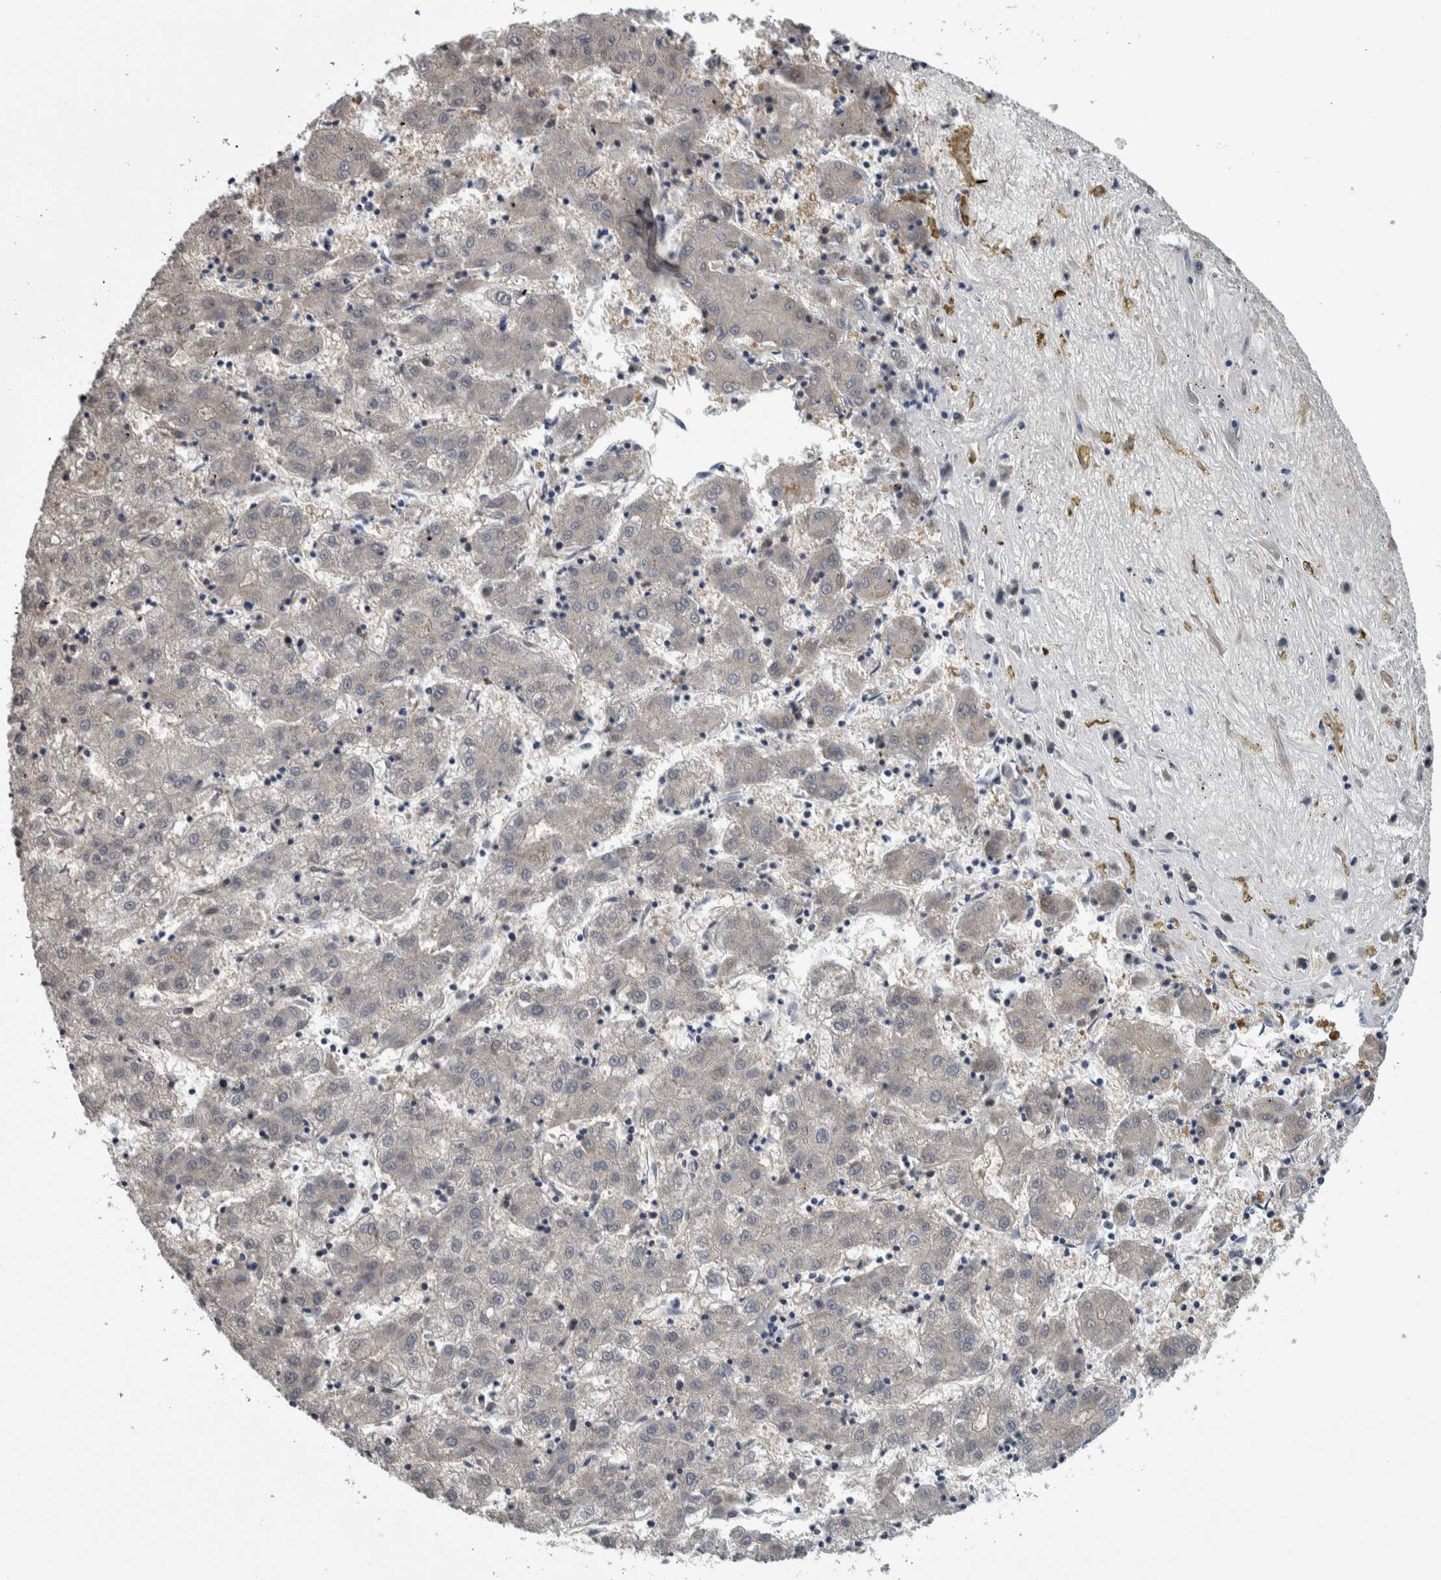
{"staining": {"intensity": "weak", "quantity": "<25%", "location": "cytoplasmic/membranous"}, "tissue": "liver cancer", "cell_type": "Tumor cells", "image_type": "cancer", "snomed": [{"axis": "morphology", "description": "Carcinoma, Hepatocellular, NOS"}, {"axis": "topography", "description": "Liver"}], "caption": "This is an immunohistochemistry (IHC) histopathology image of liver cancer (hepatocellular carcinoma). There is no staining in tumor cells.", "gene": "COL14A1", "patient": {"sex": "male", "age": 72}}